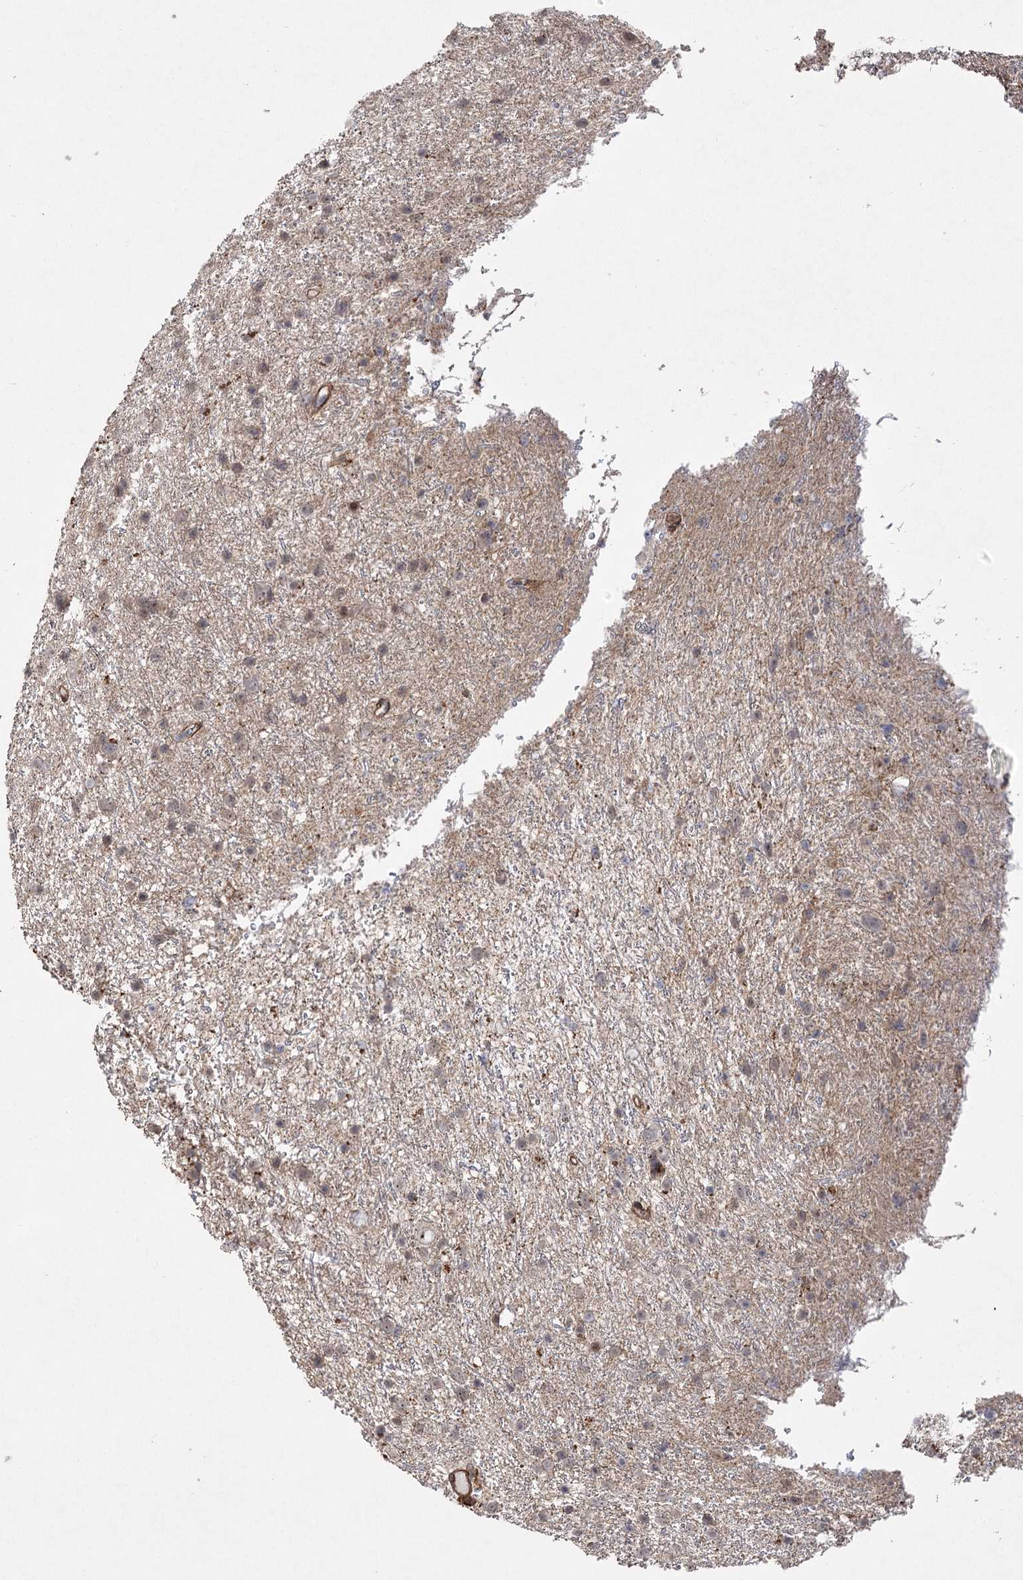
{"staining": {"intensity": "weak", "quantity": "<25%", "location": "cytoplasmic/membranous"}, "tissue": "glioma", "cell_type": "Tumor cells", "image_type": "cancer", "snomed": [{"axis": "morphology", "description": "Glioma, malignant, Low grade"}, {"axis": "topography", "description": "Cerebral cortex"}], "caption": "Tumor cells show no significant positivity in glioma.", "gene": "OBSL1", "patient": {"sex": "female", "age": 39}}